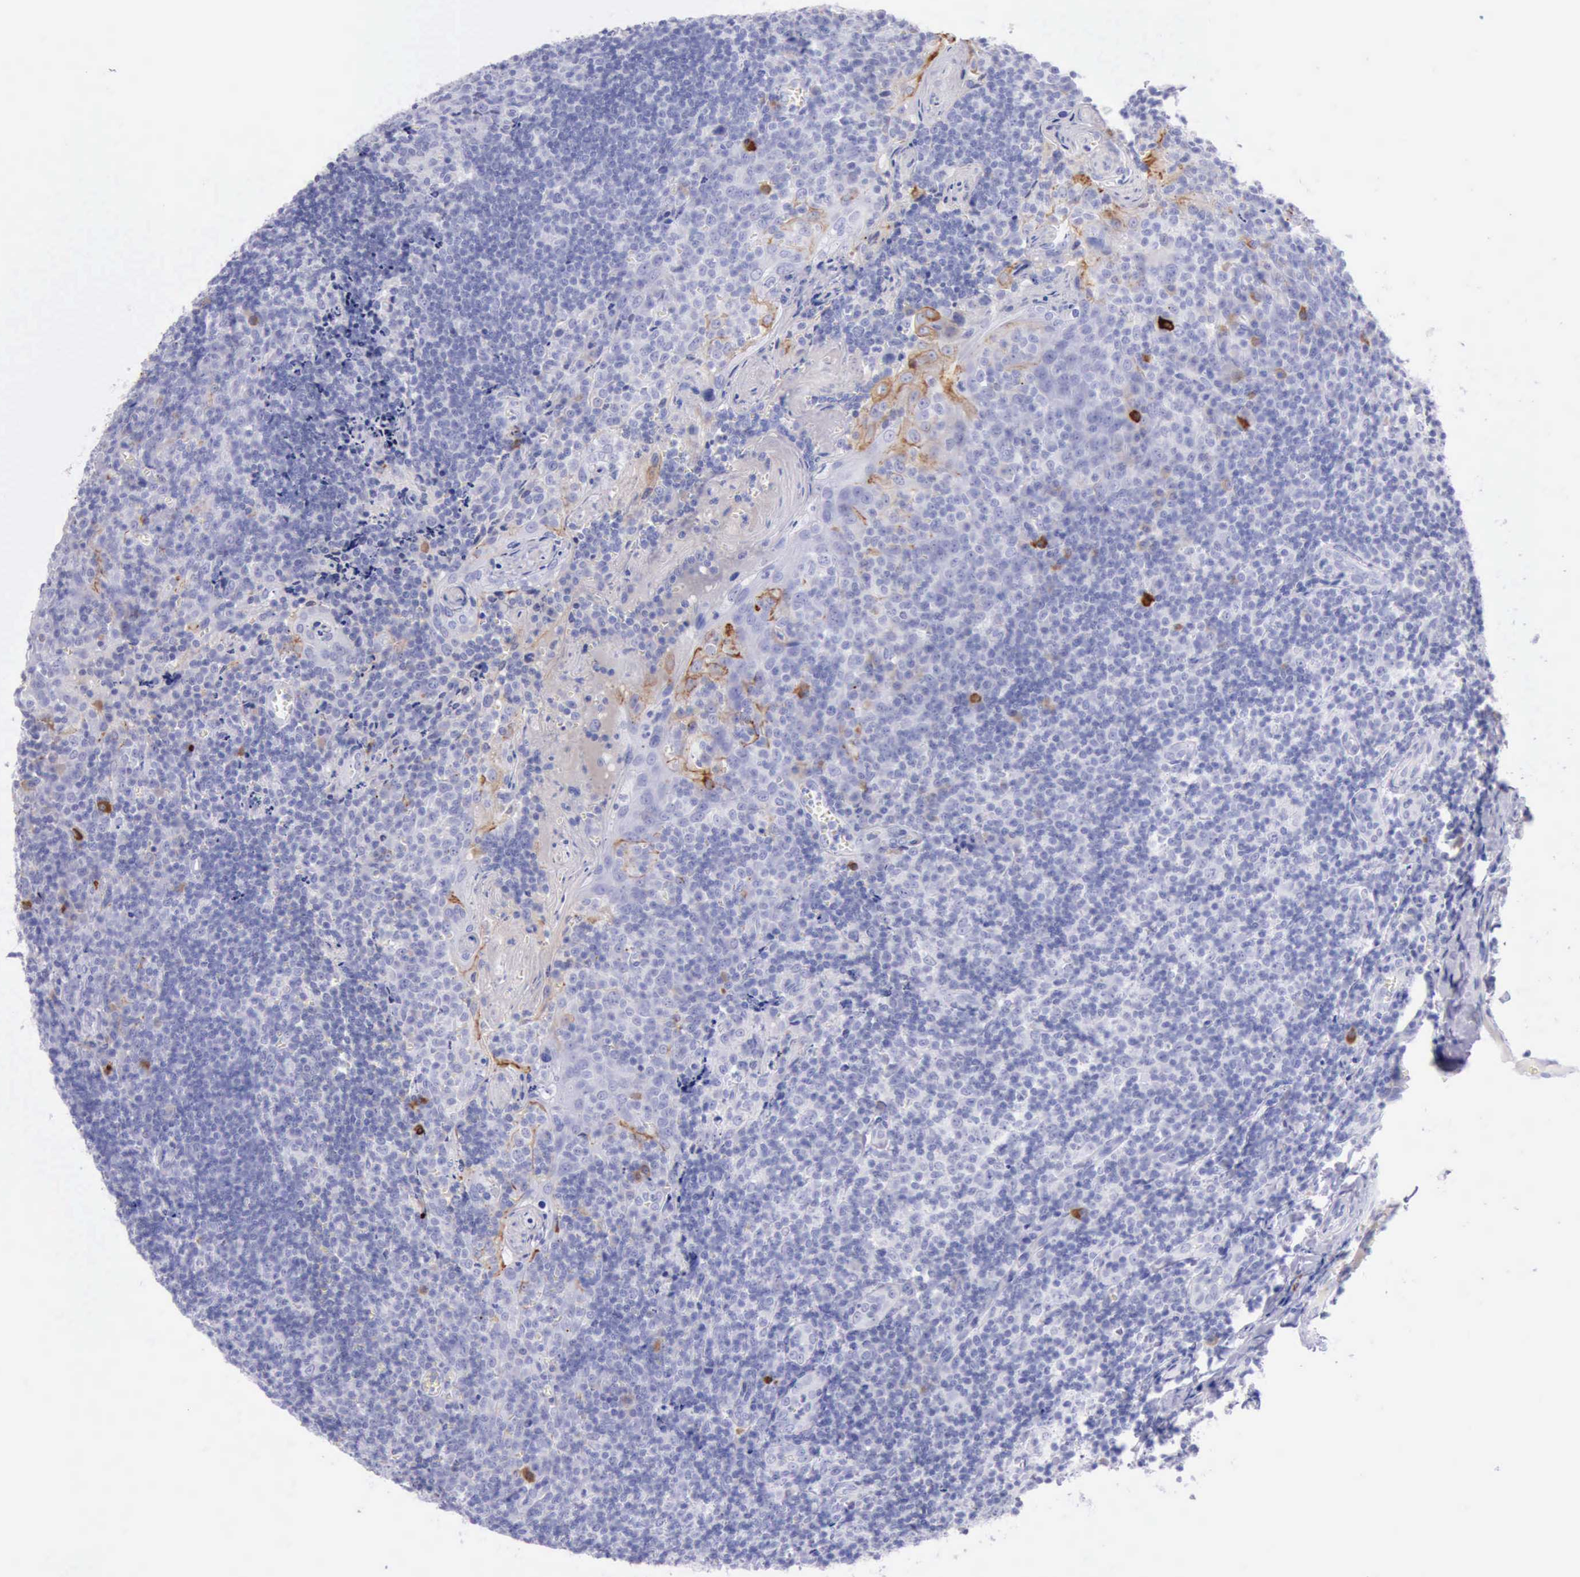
{"staining": {"intensity": "negative", "quantity": "none", "location": "none"}, "tissue": "tonsil", "cell_type": "Germinal center cells", "image_type": "normal", "snomed": [{"axis": "morphology", "description": "Normal tissue, NOS"}, {"axis": "topography", "description": "Tonsil"}], "caption": "A high-resolution photomicrograph shows IHC staining of benign tonsil, which displays no significant positivity in germinal center cells.", "gene": "KRT8", "patient": {"sex": "male", "age": 20}}